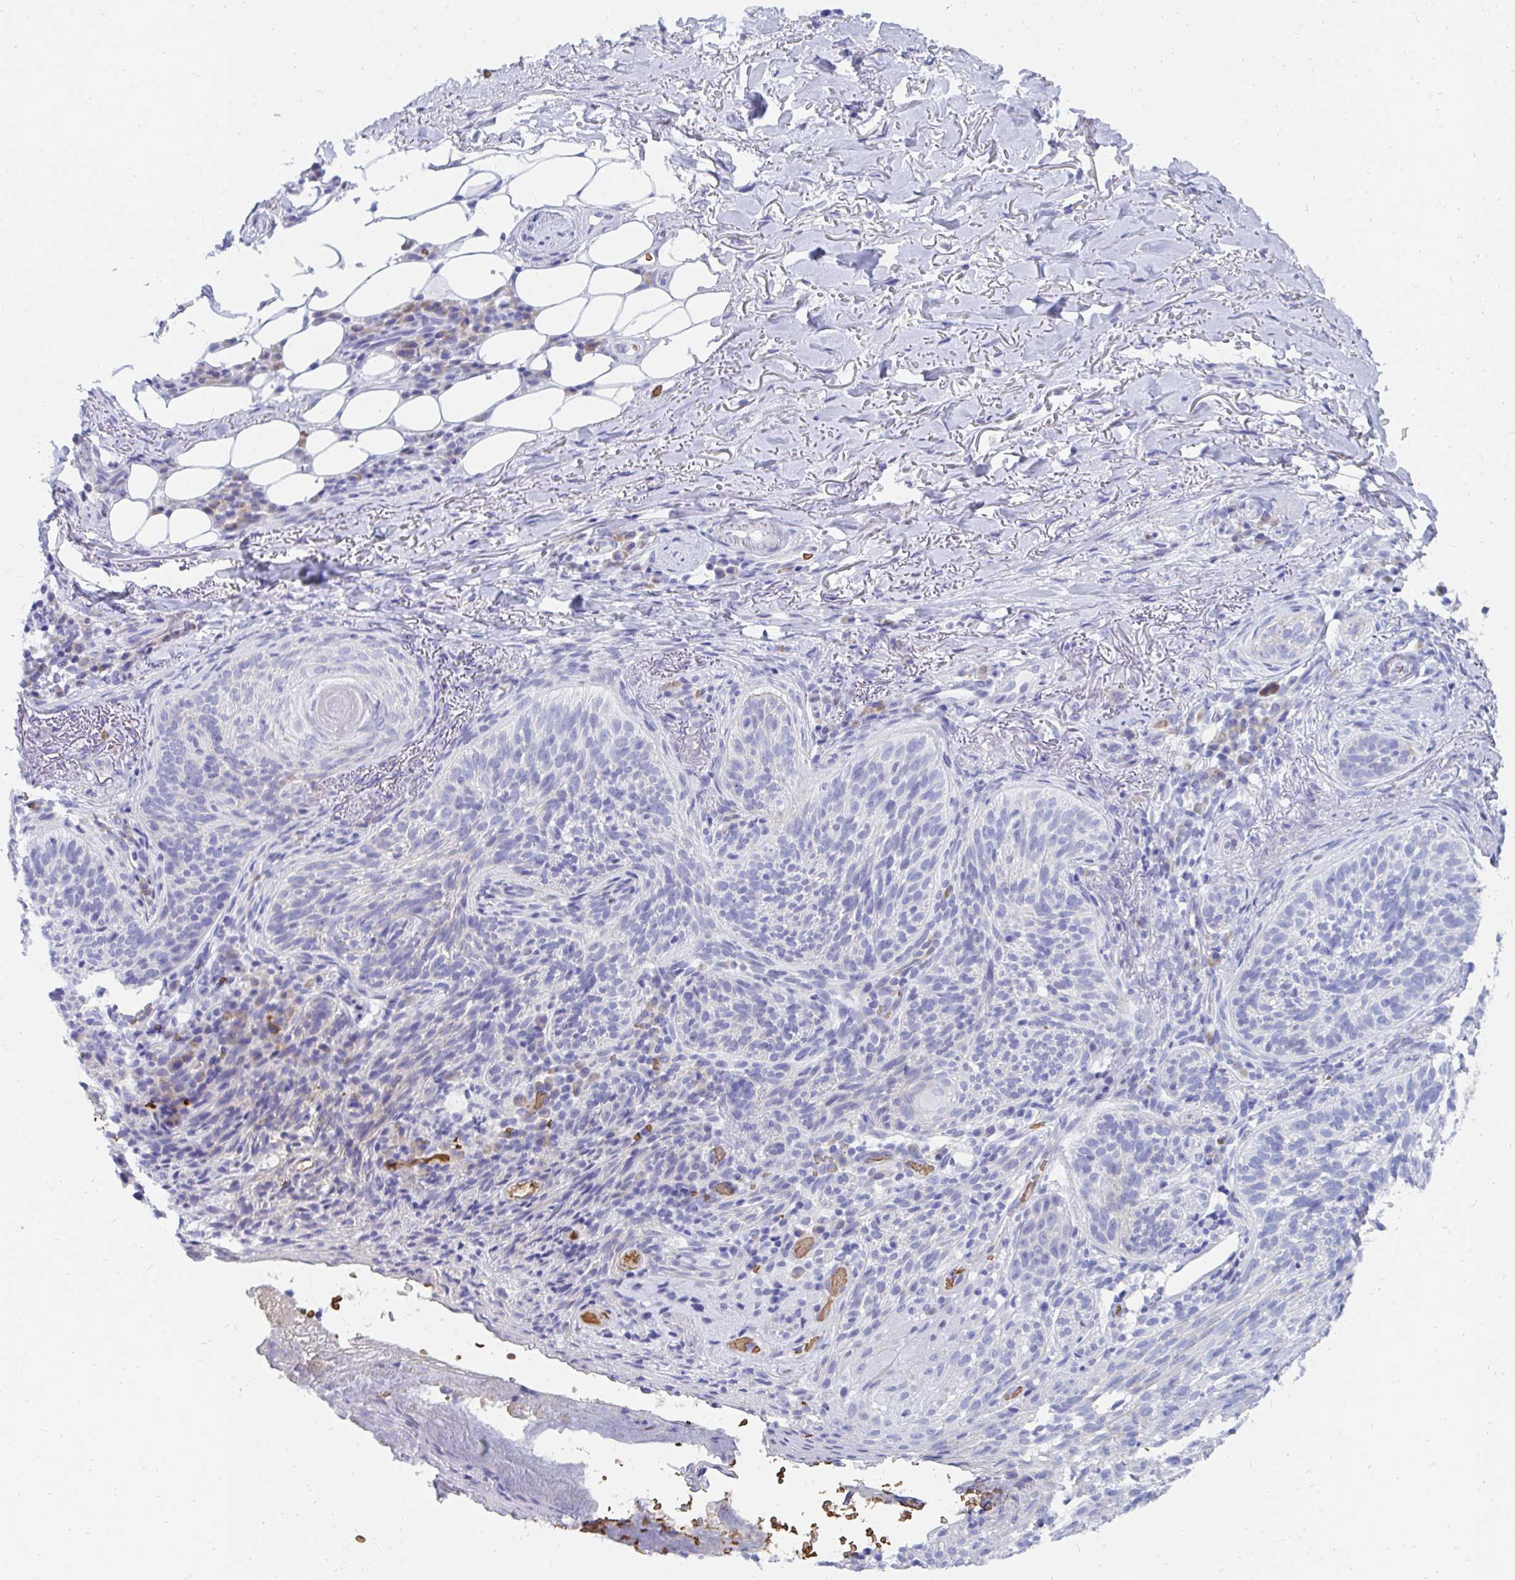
{"staining": {"intensity": "negative", "quantity": "none", "location": "none"}, "tissue": "skin cancer", "cell_type": "Tumor cells", "image_type": "cancer", "snomed": [{"axis": "morphology", "description": "Basal cell carcinoma"}, {"axis": "topography", "description": "Skin"}, {"axis": "topography", "description": "Skin of head"}], "caption": "DAB immunohistochemical staining of skin cancer (basal cell carcinoma) displays no significant staining in tumor cells.", "gene": "MROH2B", "patient": {"sex": "male", "age": 62}}